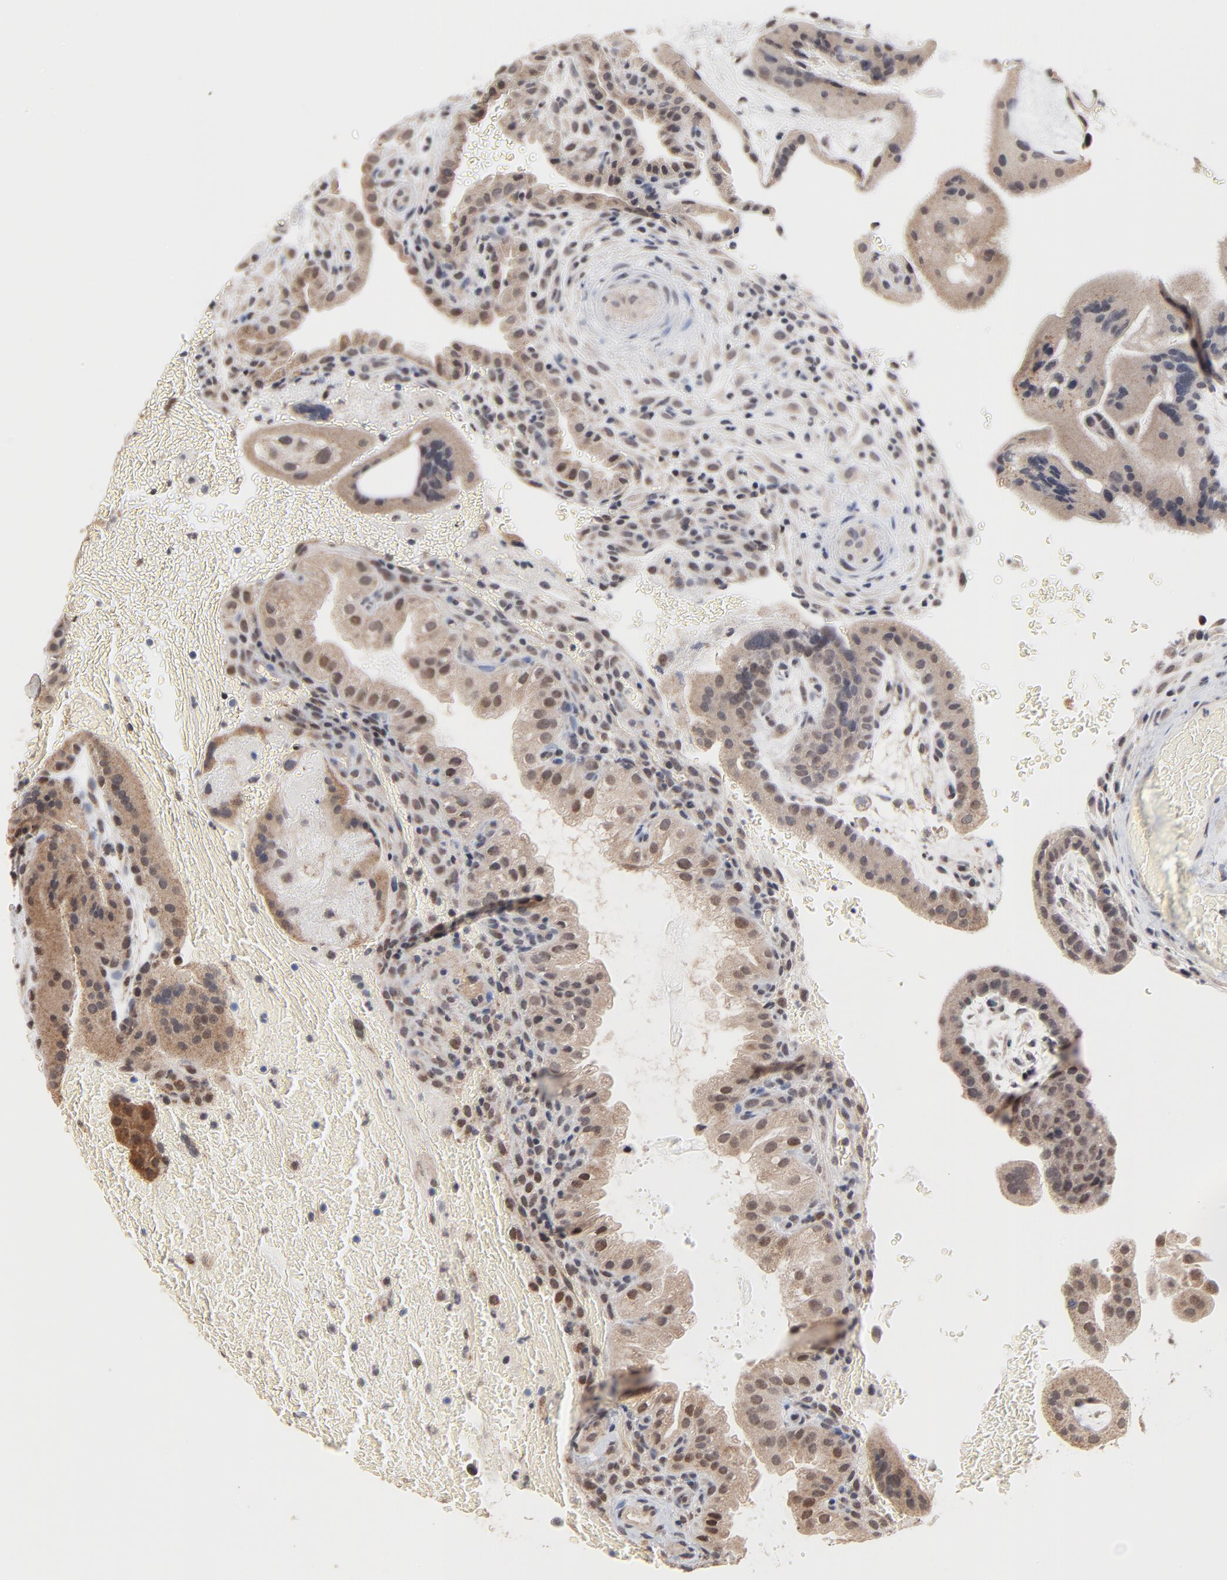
{"staining": {"intensity": "weak", "quantity": "25%-75%", "location": "cytoplasmic/membranous"}, "tissue": "placenta", "cell_type": "Decidual cells", "image_type": "normal", "snomed": [{"axis": "morphology", "description": "Normal tissue, NOS"}, {"axis": "topography", "description": "Placenta"}], "caption": "A histopathology image of placenta stained for a protein exhibits weak cytoplasmic/membranous brown staining in decidual cells.", "gene": "MSL2", "patient": {"sex": "female", "age": 19}}